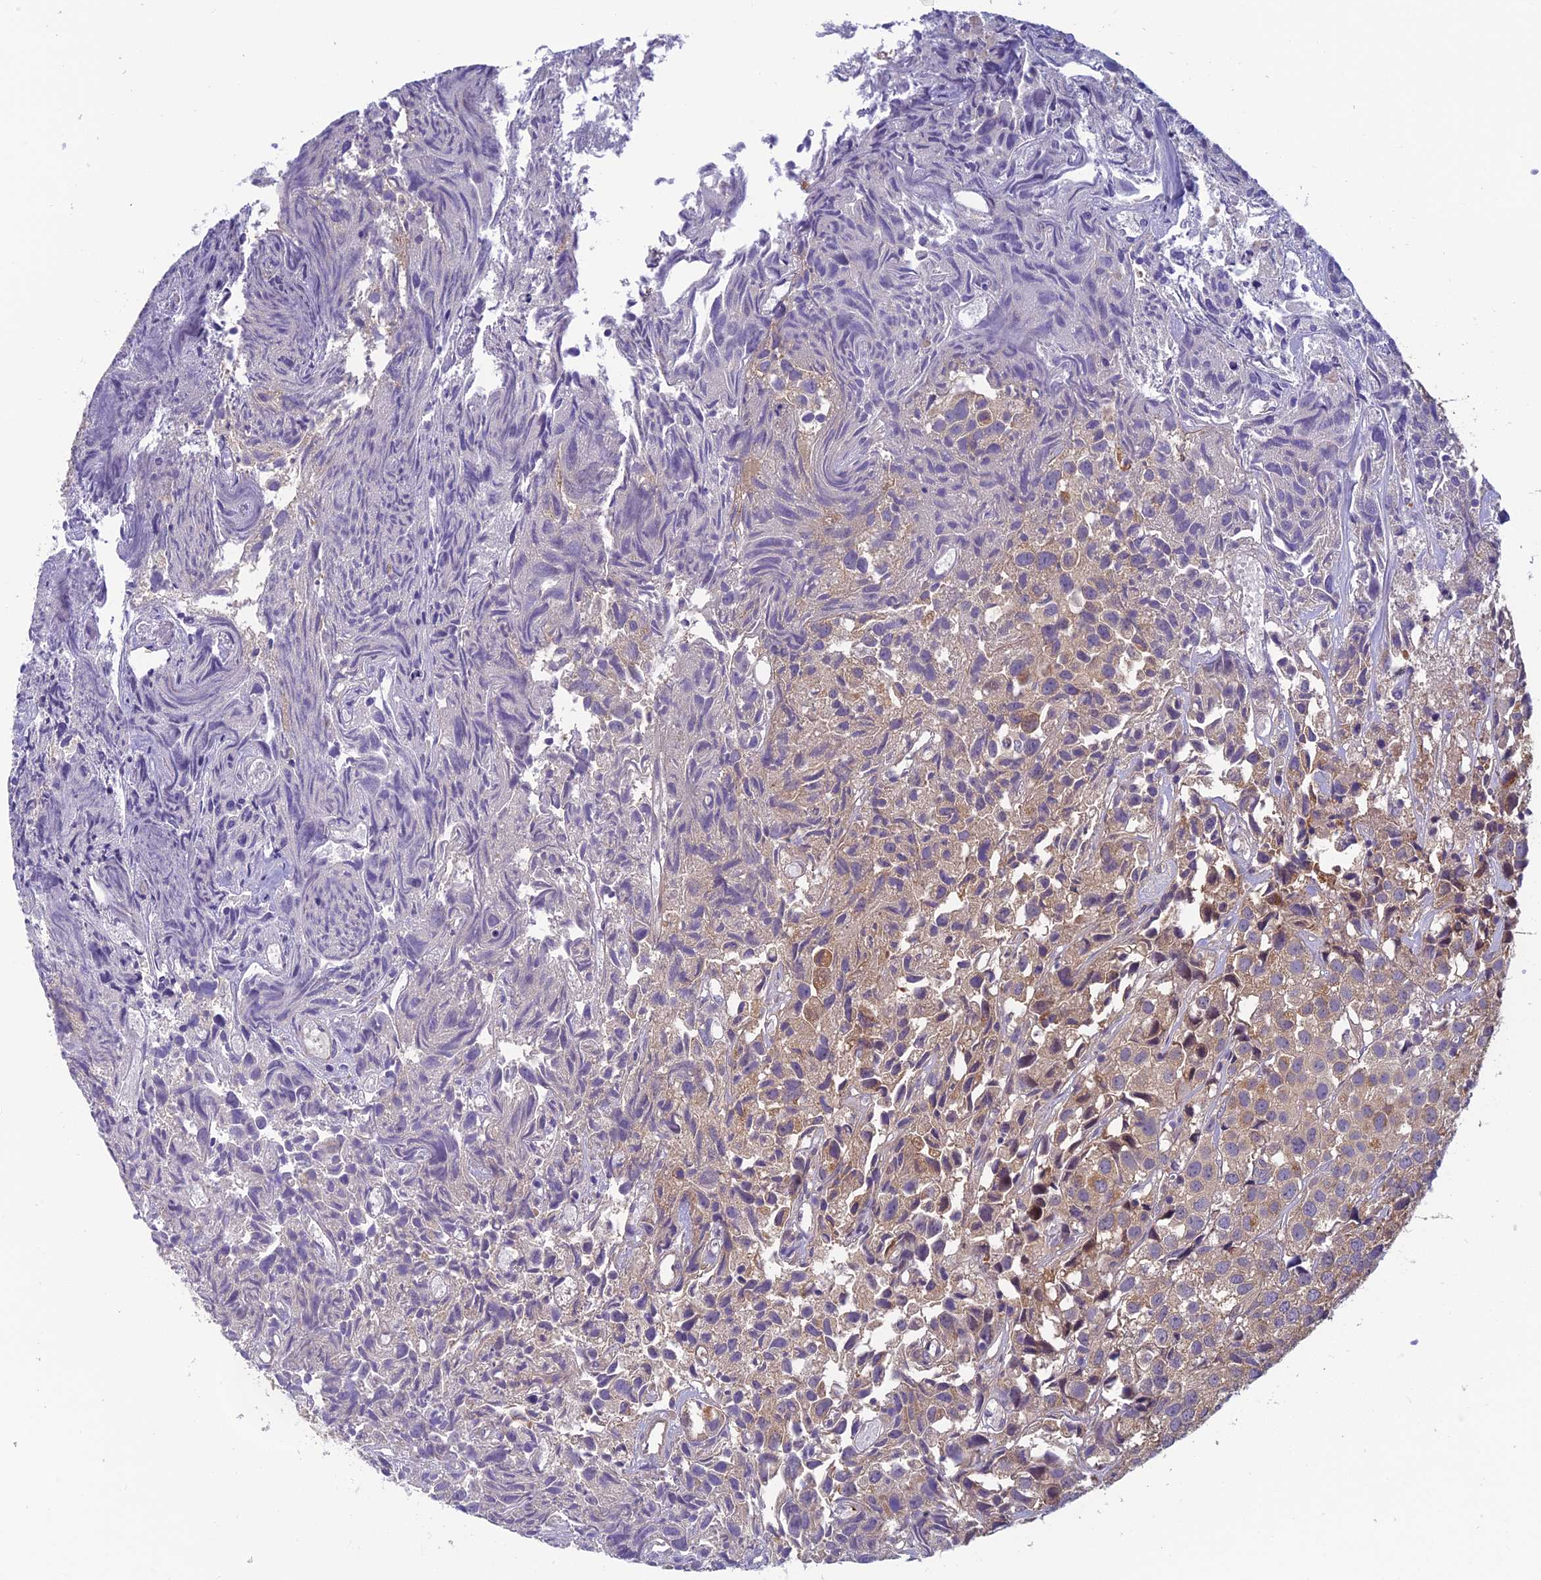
{"staining": {"intensity": "weak", "quantity": "25%-75%", "location": "cytoplasmic/membranous"}, "tissue": "urothelial cancer", "cell_type": "Tumor cells", "image_type": "cancer", "snomed": [{"axis": "morphology", "description": "Urothelial carcinoma, High grade"}, {"axis": "topography", "description": "Urinary bladder"}], "caption": "Urothelial cancer stained with a brown dye displays weak cytoplasmic/membranous positive positivity in approximately 25%-75% of tumor cells.", "gene": "HECA", "patient": {"sex": "female", "age": 75}}